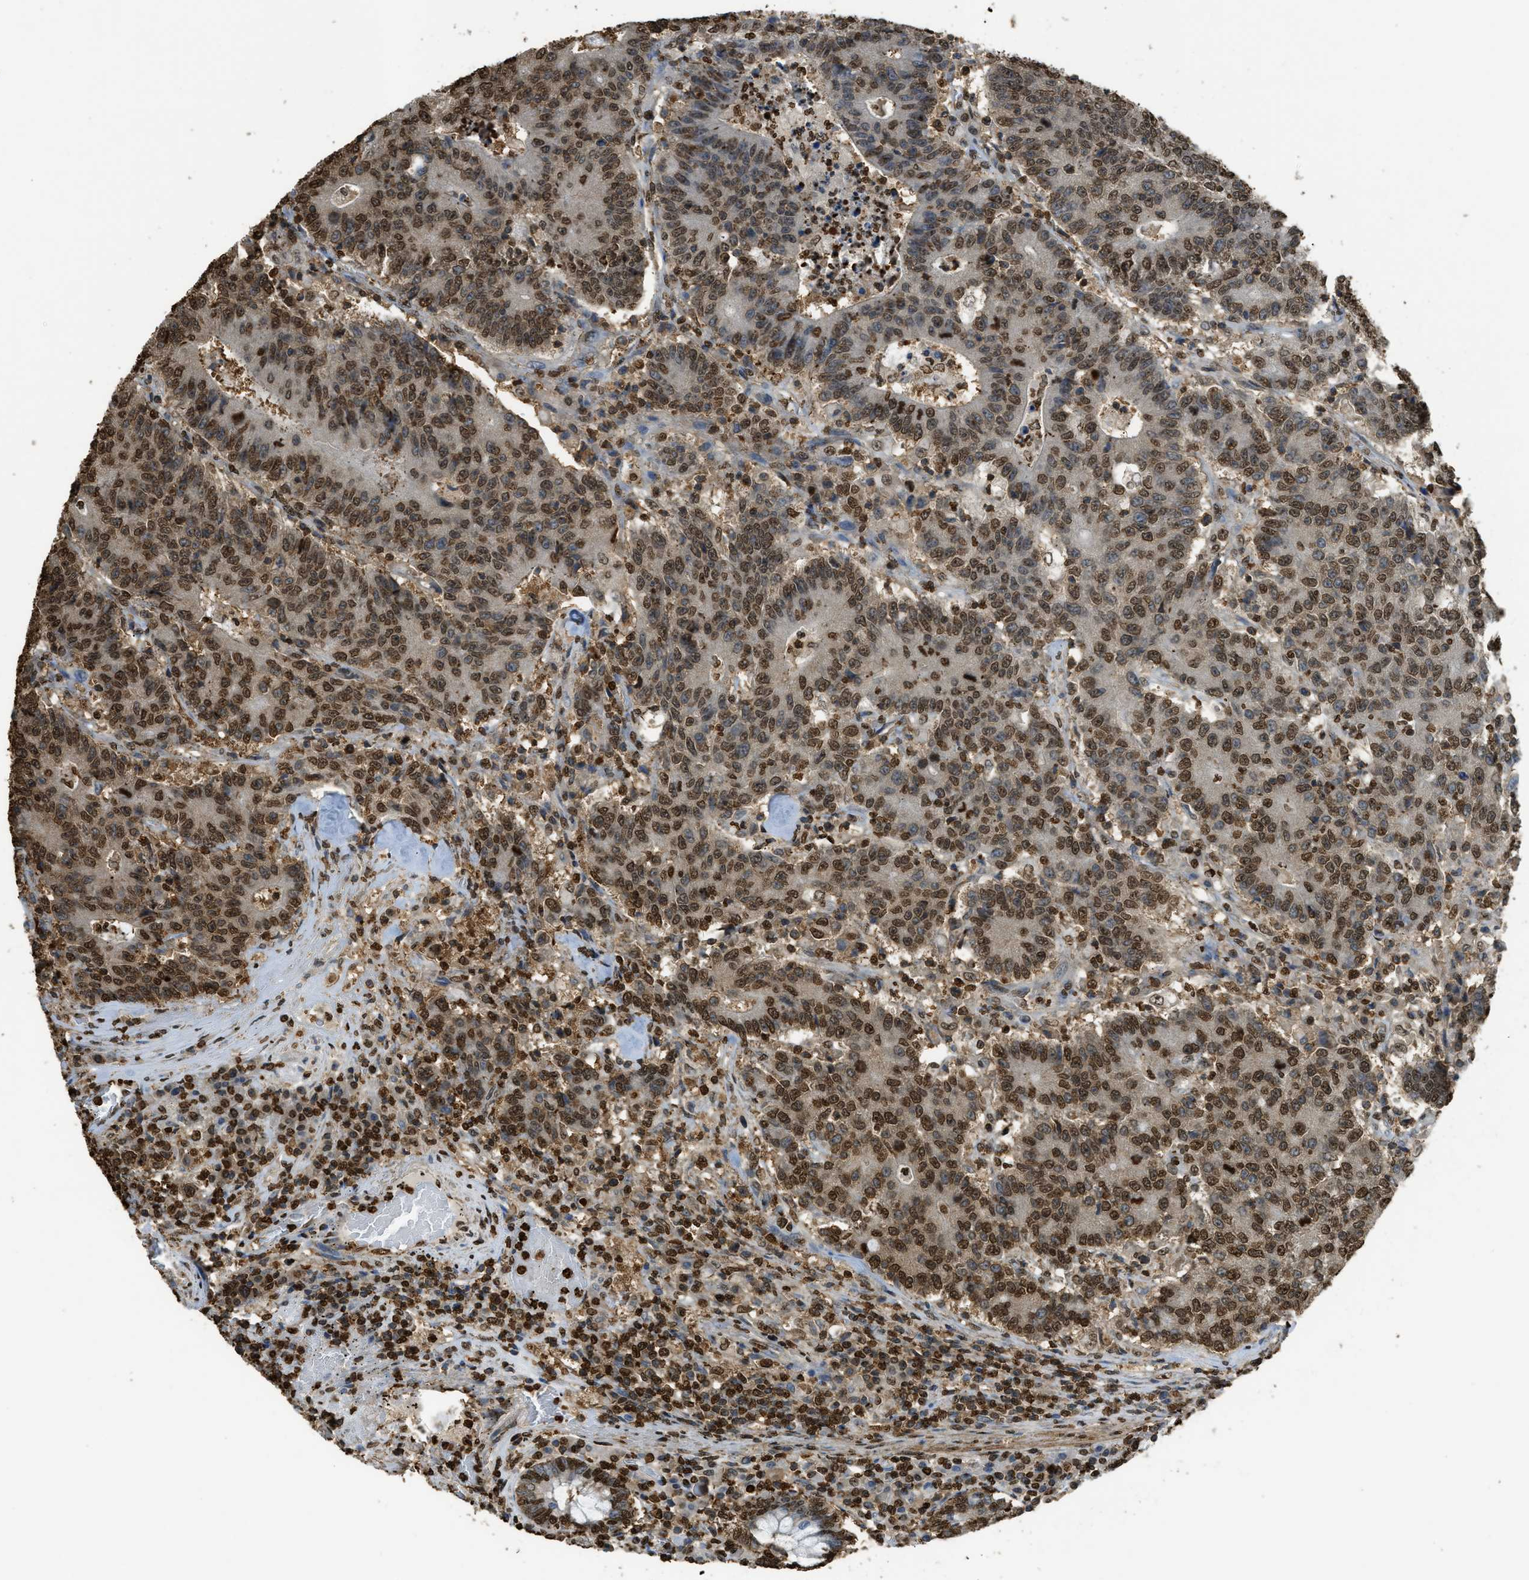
{"staining": {"intensity": "strong", "quantity": "25%-75%", "location": "nuclear"}, "tissue": "colorectal cancer", "cell_type": "Tumor cells", "image_type": "cancer", "snomed": [{"axis": "morphology", "description": "Normal tissue, NOS"}, {"axis": "morphology", "description": "Adenocarcinoma, NOS"}, {"axis": "topography", "description": "Colon"}], "caption": "IHC photomicrograph of neoplastic tissue: colorectal cancer stained using immunohistochemistry reveals high levels of strong protein expression localized specifically in the nuclear of tumor cells, appearing as a nuclear brown color.", "gene": "NR5A2", "patient": {"sex": "female", "age": 75}}